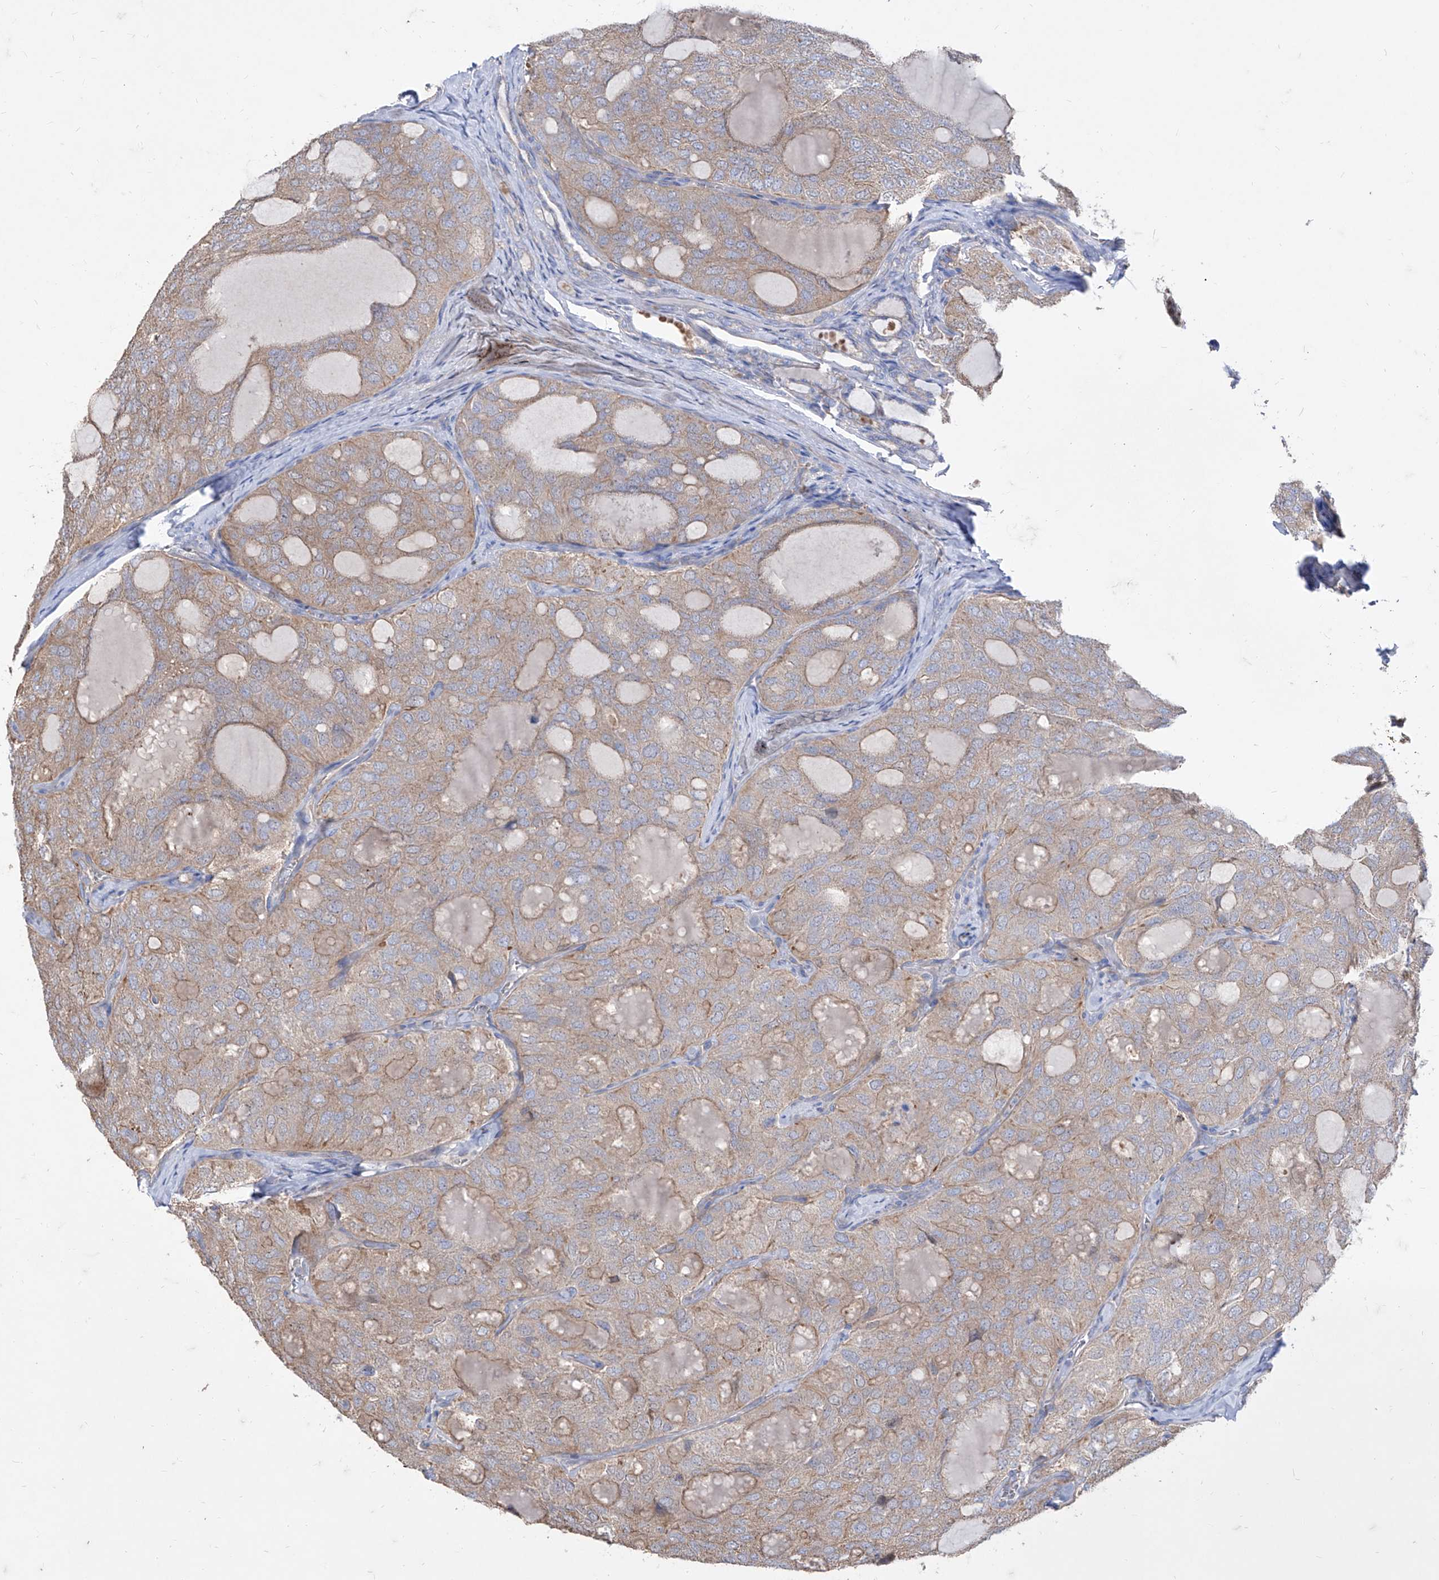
{"staining": {"intensity": "weak", "quantity": ">75%", "location": "cytoplasmic/membranous"}, "tissue": "thyroid cancer", "cell_type": "Tumor cells", "image_type": "cancer", "snomed": [{"axis": "morphology", "description": "Follicular adenoma carcinoma, NOS"}, {"axis": "topography", "description": "Thyroid gland"}], "caption": "Tumor cells reveal low levels of weak cytoplasmic/membranous positivity in about >75% of cells in thyroid cancer (follicular adenoma carcinoma). Using DAB (3,3'-diaminobenzidine) (brown) and hematoxylin (blue) stains, captured at high magnification using brightfield microscopy.", "gene": "C1orf74", "patient": {"sex": "male", "age": 75}}